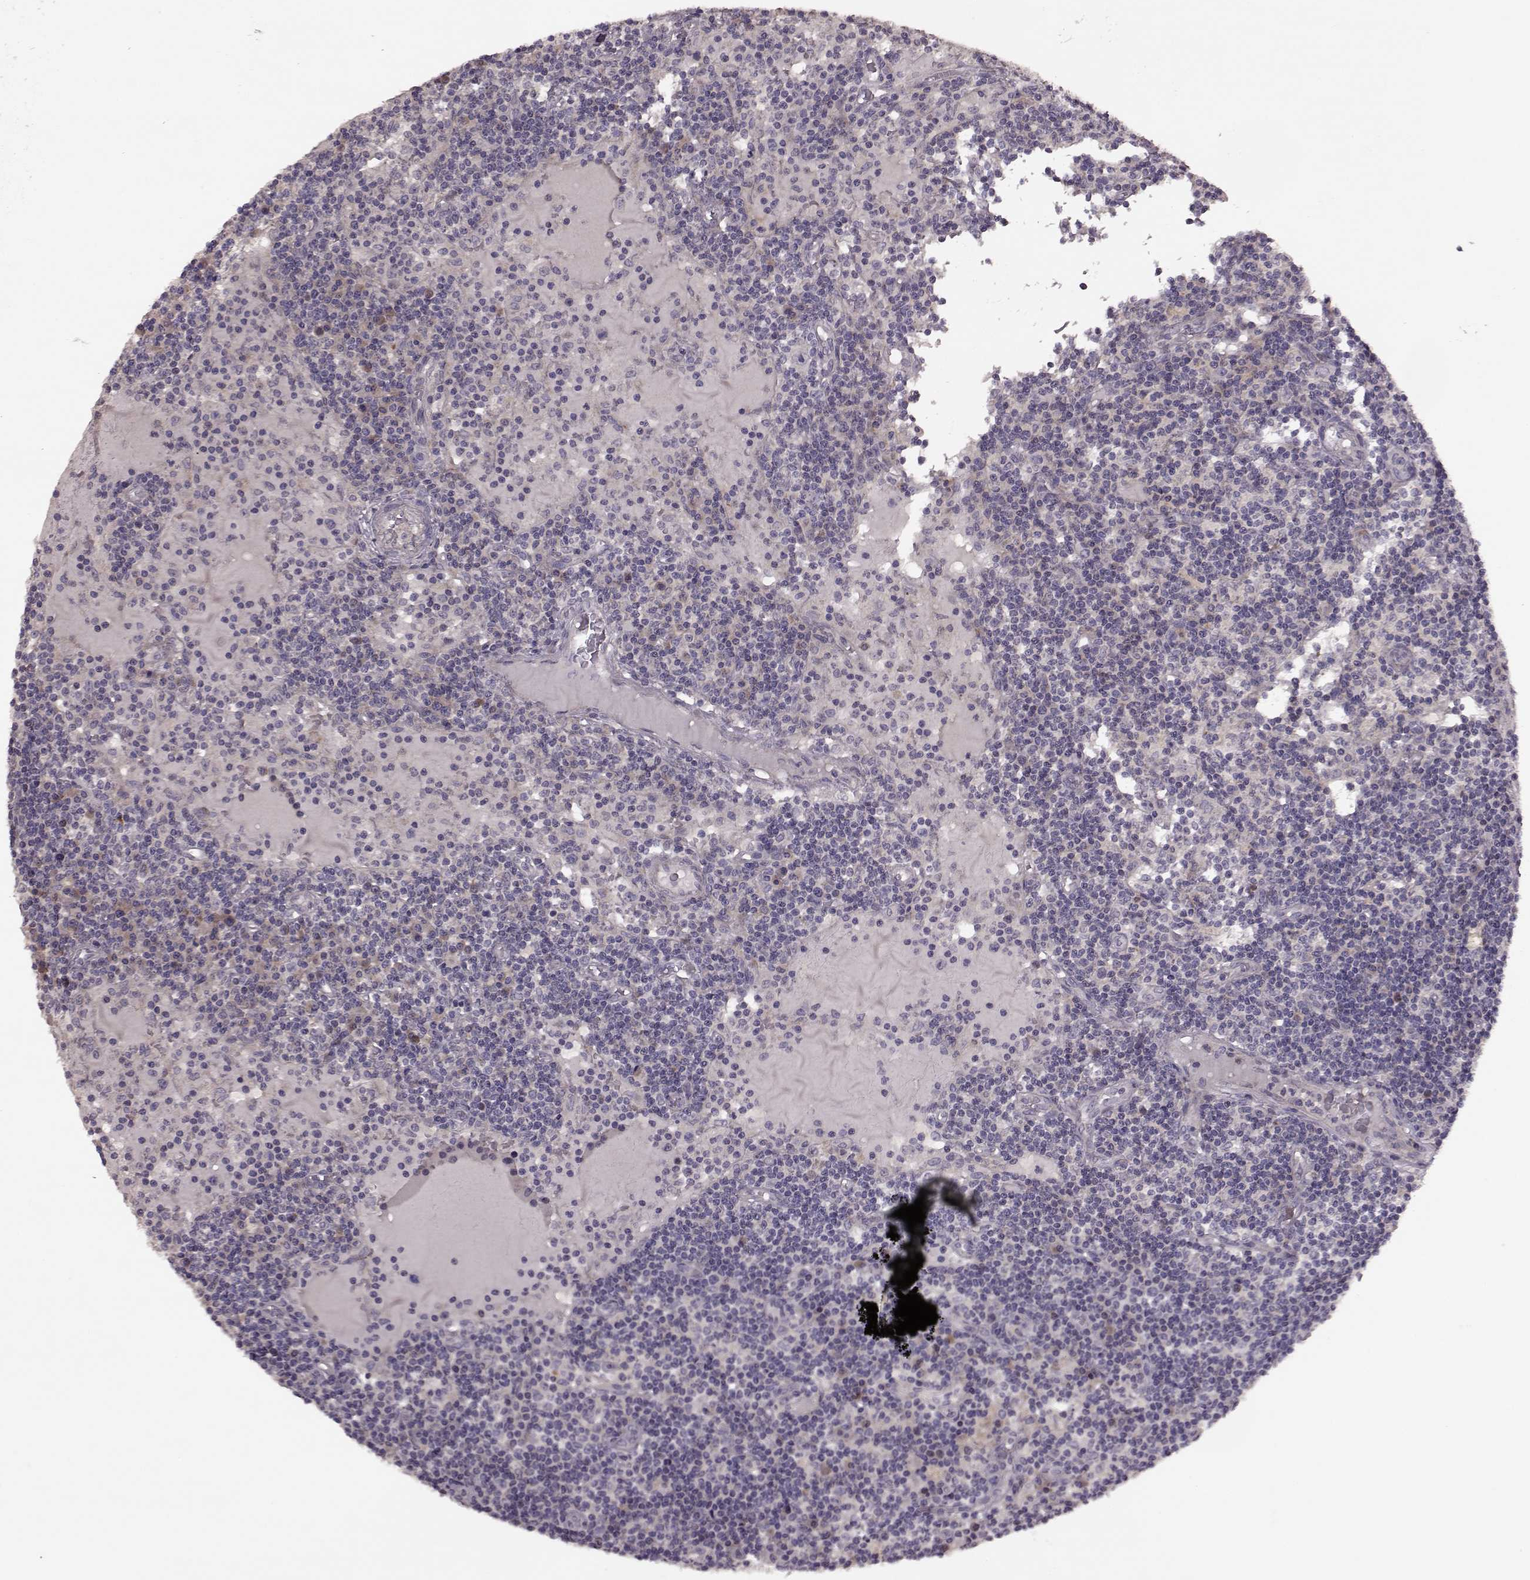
{"staining": {"intensity": "negative", "quantity": "none", "location": "none"}, "tissue": "lymph node", "cell_type": "Germinal center cells", "image_type": "normal", "snomed": [{"axis": "morphology", "description": "Normal tissue, NOS"}, {"axis": "topography", "description": "Lymph node"}], "caption": "Human lymph node stained for a protein using IHC displays no expression in germinal center cells.", "gene": "SLC52A3", "patient": {"sex": "female", "age": 72}}